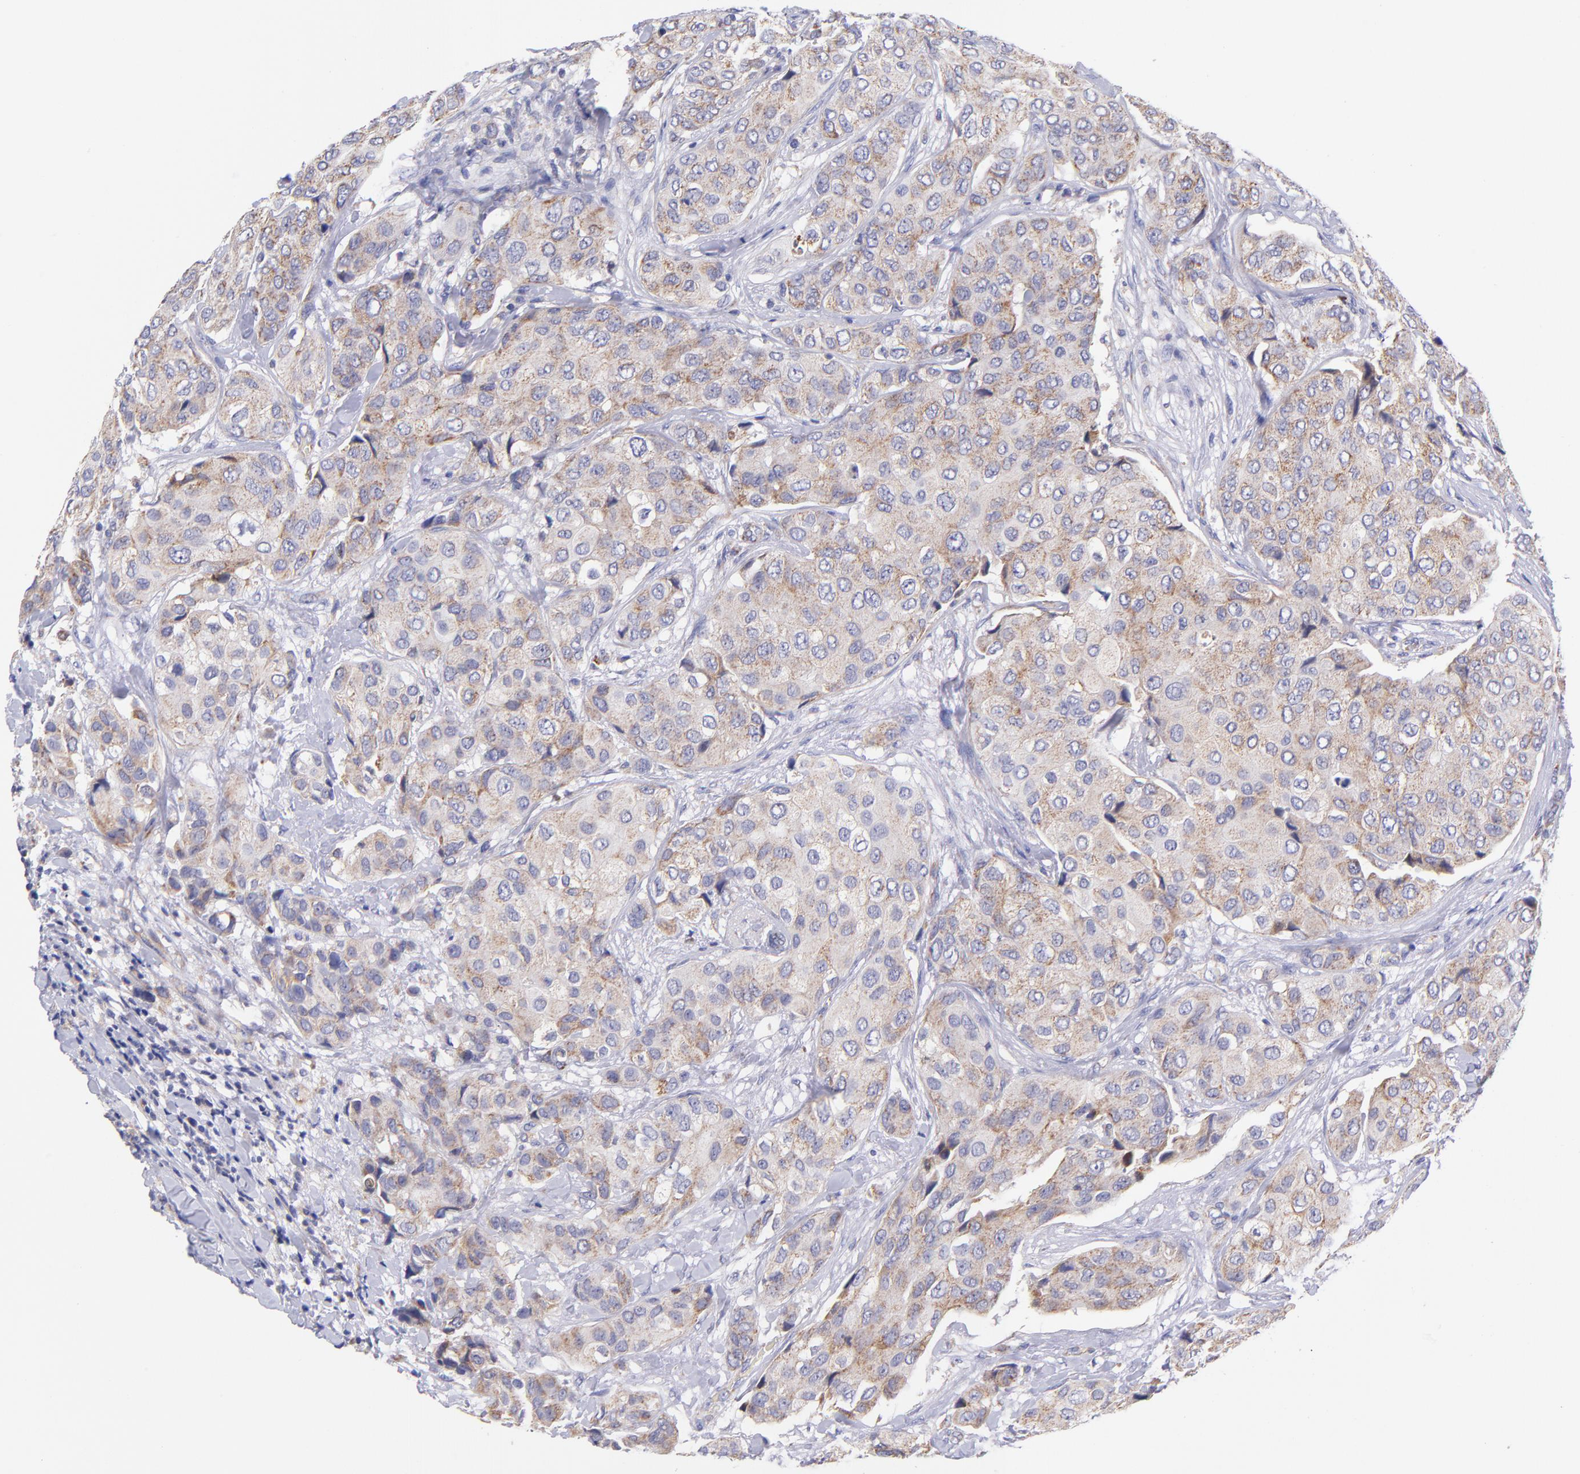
{"staining": {"intensity": "moderate", "quantity": "25%-75%", "location": "cytoplasmic/membranous"}, "tissue": "breast cancer", "cell_type": "Tumor cells", "image_type": "cancer", "snomed": [{"axis": "morphology", "description": "Duct carcinoma"}, {"axis": "topography", "description": "Breast"}], "caption": "This is an image of IHC staining of intraductal carcinoma (breast), which shows moderate positivity in the cytoplasmic/membranous of tumor cells.", "gene": "NDUFB7", "patient": {"sex": "female", "age": 68}}